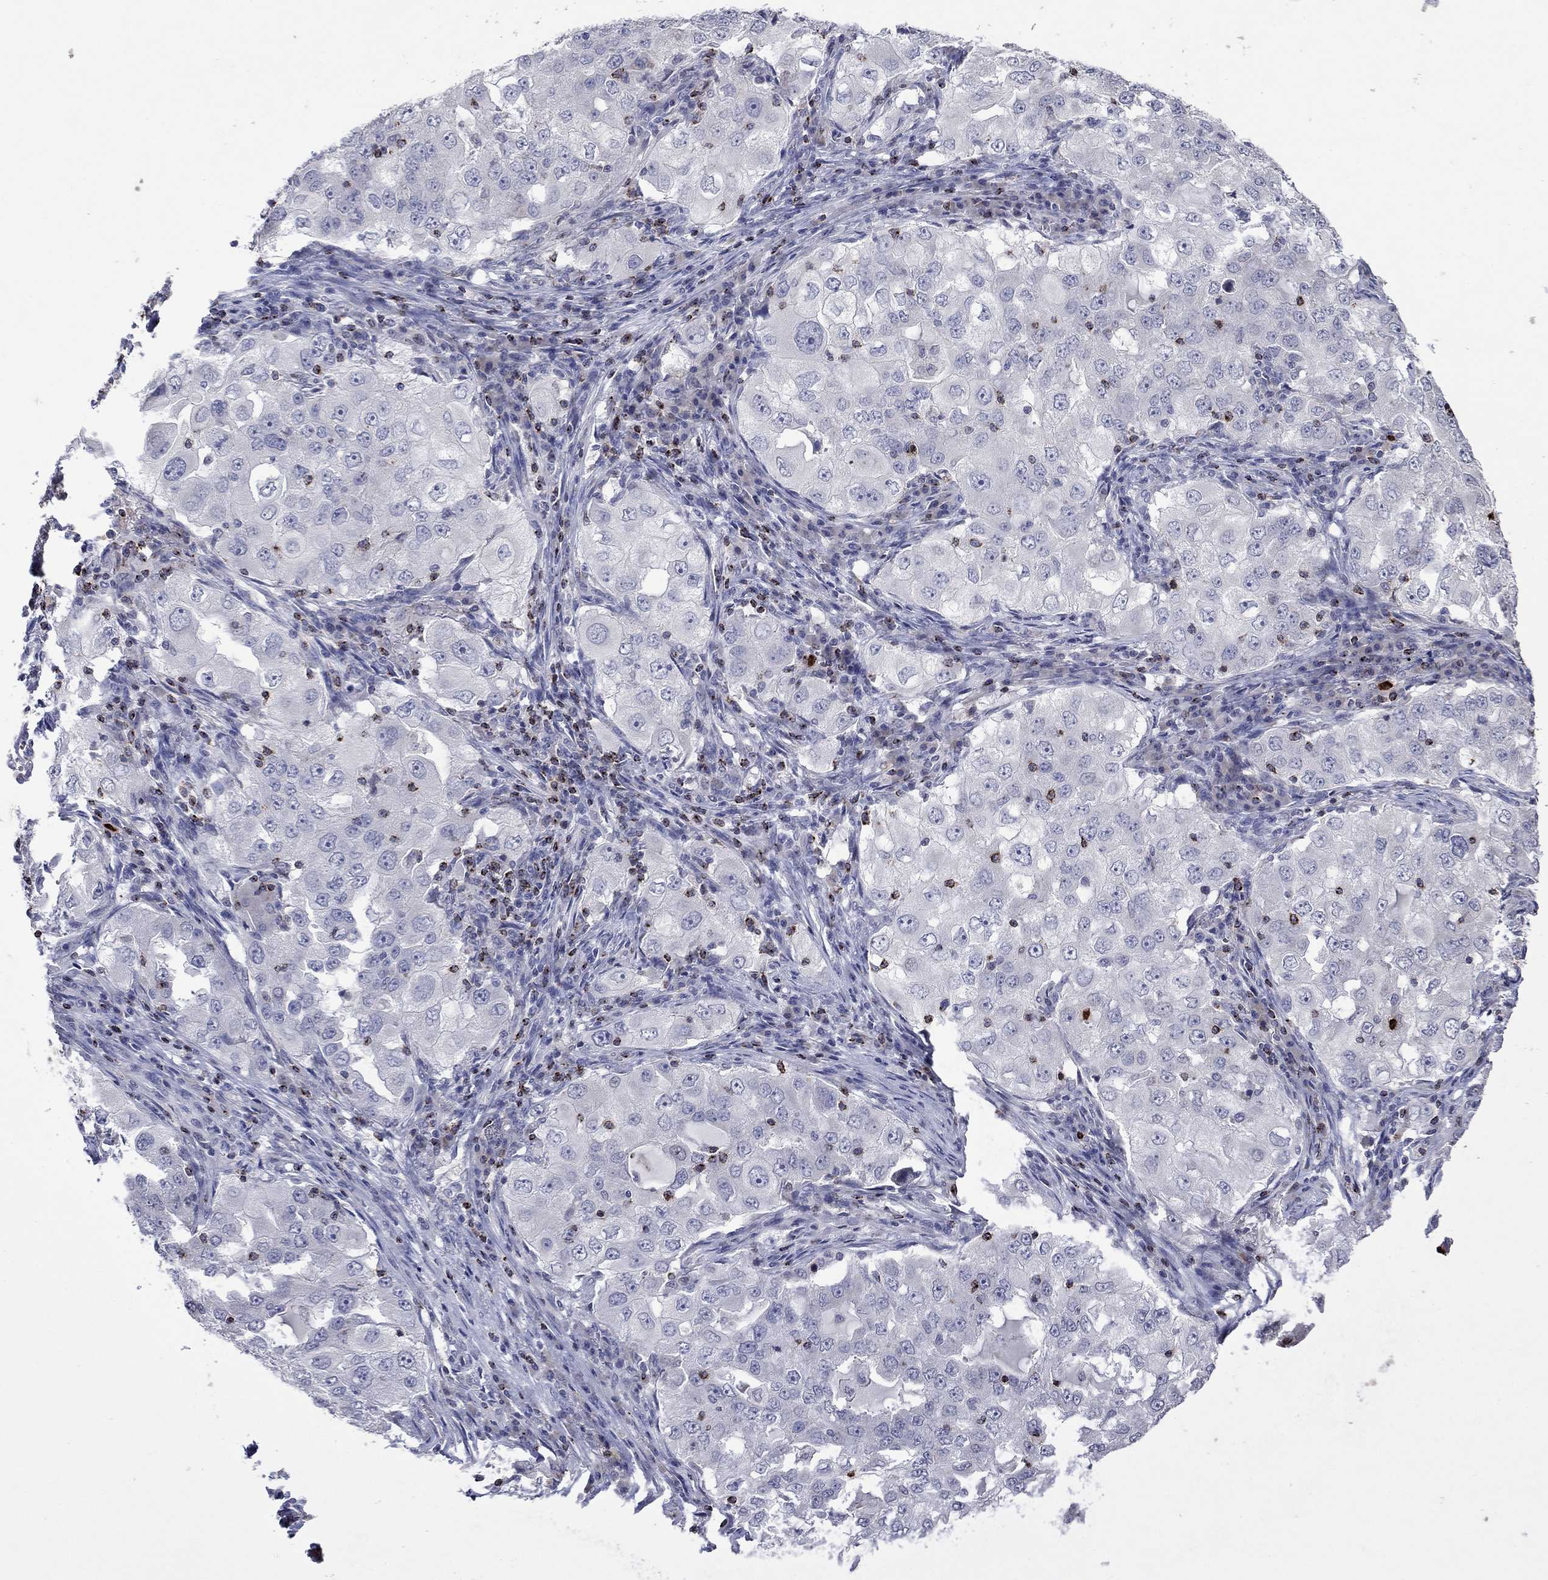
{"staining": {"intensity": "negative", "quantity": "none", "location": "none"}, "tissue": "lung cancer", "cell_type": "Tumor cells", "image_type": "cancer", "snomed": [{"axis": "morphology", "description": "Adenocarcinoma, NOS"}, {"axis": "topography", "description": "Lung"}], "caption": "There is no significant expression in tumor cells of lung adenocarcinoma.", "gene": "CCL5", "patient": {"sex": "female", "age": 61}}